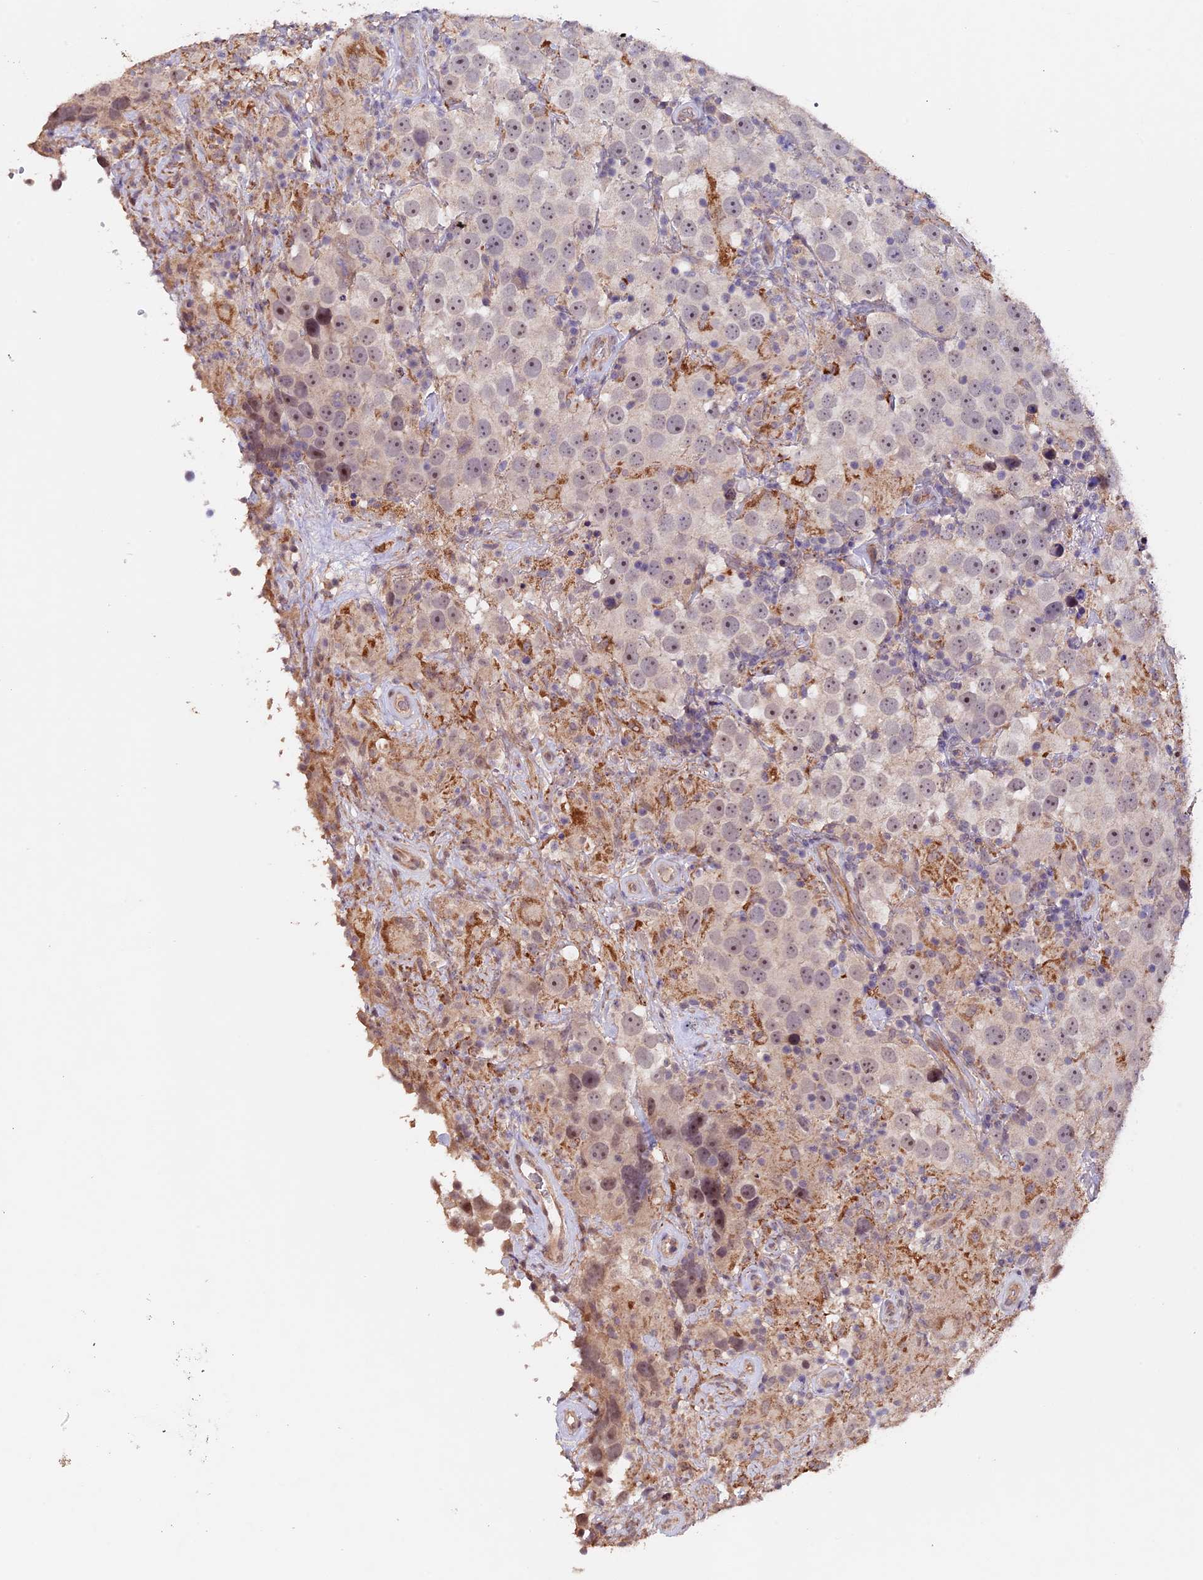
{"staining": {"intensity": "negative", "quantity": "none", "location": "none"}, "tissue": "testis cancer", "cell_type": "Tumor cells", "image_type": "cancer", "snomed": [{"axis": "morphology", "description": "Seminoma, NOS"}, {"axis": "topography", "description": "Testis"}], "caption": "Immunohistochemistry (IHC) of human testis cancer shows no positivity in tumor cells.", "gene": "GNB5", "patient": {"sex": "male", "age": 49}}